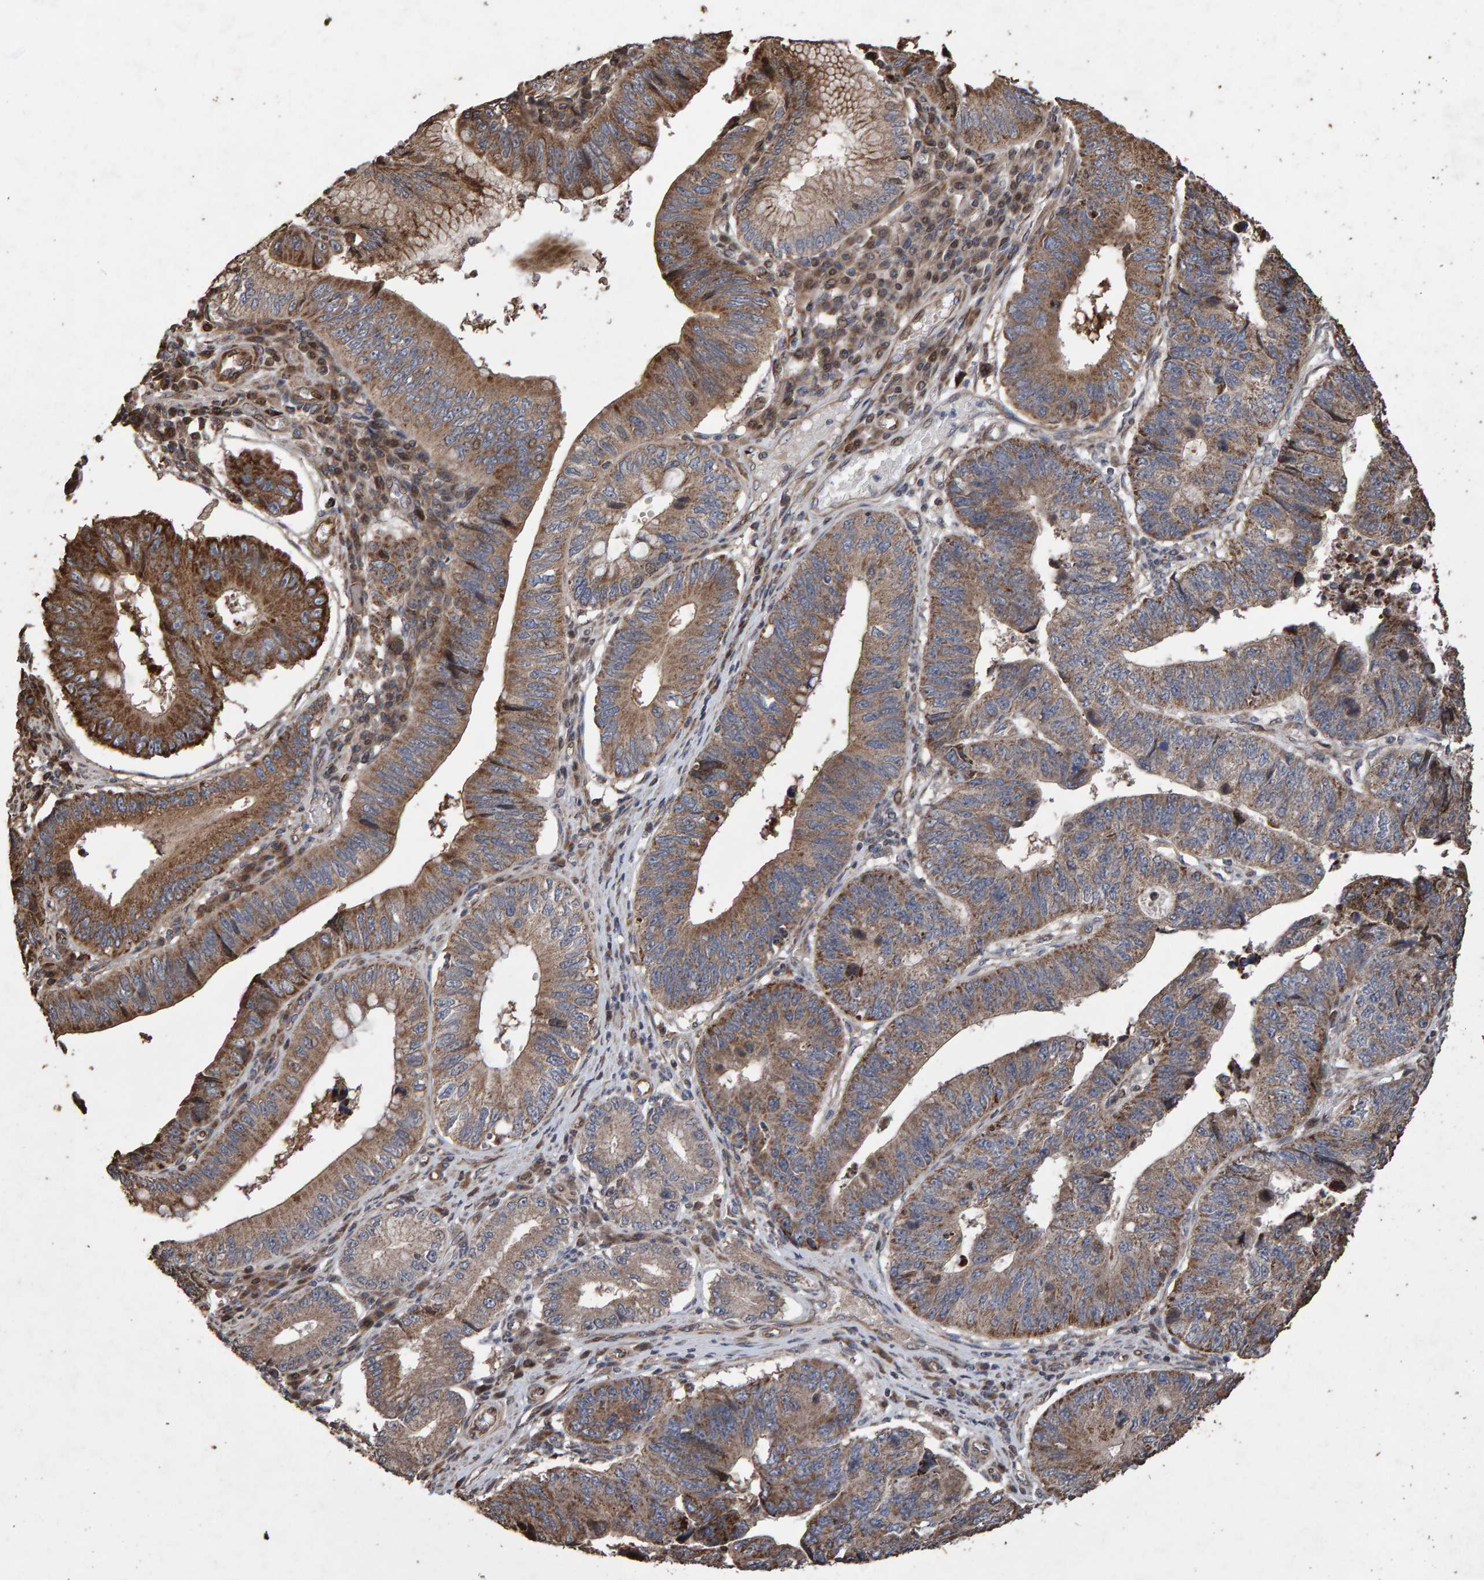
{"staining": {"intensity": "moderate", "quantity": ">75%", "location": "cytoplasmic/membranous"}, "tissue": "stomach cancer", "cell_type": "Tumor cells", "image_type": "cancer", "snomed": [{"axis": "morphology", "description": "Adenocarcinoma, NOS"}, {"axis": "topography", "description": "Stomach"}], "caption": "Protein staining of adenocarcinoma (stomach) tissue reveals moderate cytoplasmic/membranous staining in about >75% of tumor cells.", "gene": "OSBP2", "patient": {"sex": "male", "age": 59}}